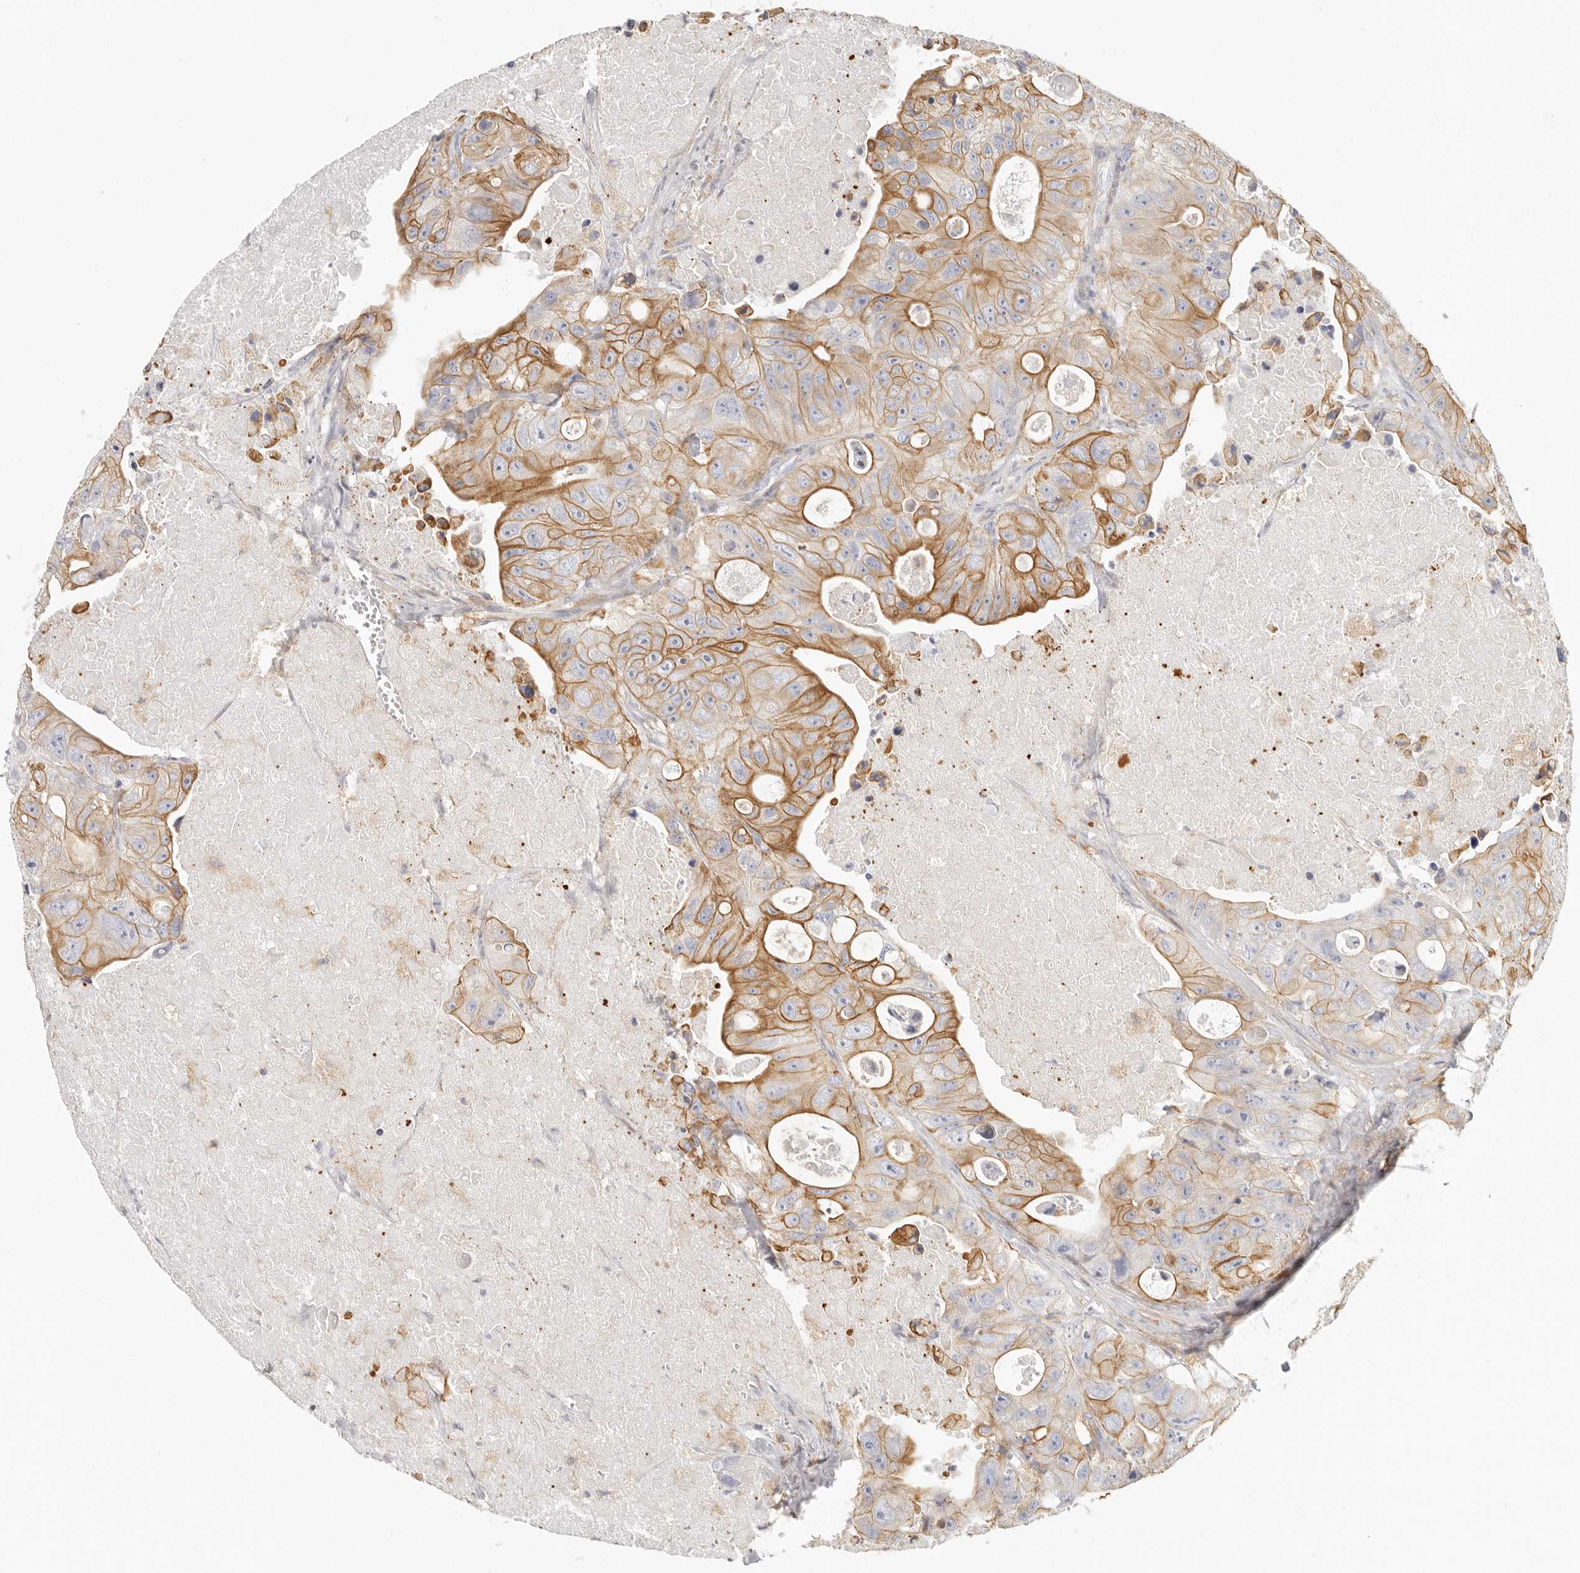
{"staining": {"intensity": "moderate", "quantity": ">75%", "location": "cytoplasmic/membranous"}, "tissue": "colorectal cancer", "cell_type": "Tumor cells", "image_type": "cancer", "snomed": [{"axis": "morphology", "description": "Adenocarcinoma, NOS"}, {"axis": "topography", "description": "Colon"}], "caption": "Immunohistochemical staining of colorectal cancer displays medium levels of moderate cytoplasmic/membranous positivity in approximately >75% of tumor cells.", "gene": "NIBAN1", "patient": {"sex": "female", "age": 46}}